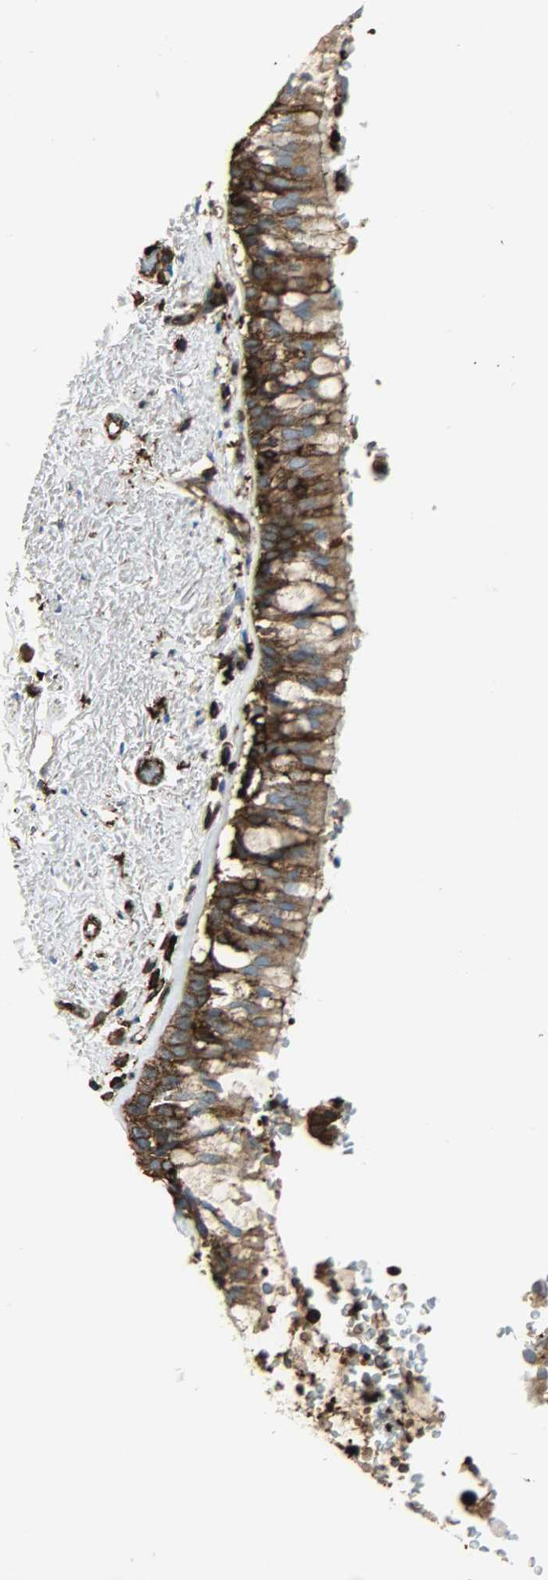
{"staining": {"intensity": "strong", "quantity": ">75%", "location": "cytoplasmic/membranous"}, "tissue": "bronchus", "cell_type": "Respiratory epithelial cells", "image_type": "normal", "snomed": [{"axis": "morphology", "description": "Normal tissue, NOS"}, {"axis": "morphology", "description": "Adenocarcinoma, NOS"}, {"axis": "topography", "description": "Bronchus"}, {"axis": "topography", "description": "Lung"}], "caption": "Bronchus stained for a protein exhibits strong cytoplasmic/membranous positivity in respiratory epithelial cells. The staining was performed using DAB (3,3'-diaminobenzidine), with brown indicating positive protein expression. Nuclei are stained blue with hematoxylin.", "gene": "VASP", "patient": {"sex": "male", "age": 71}}